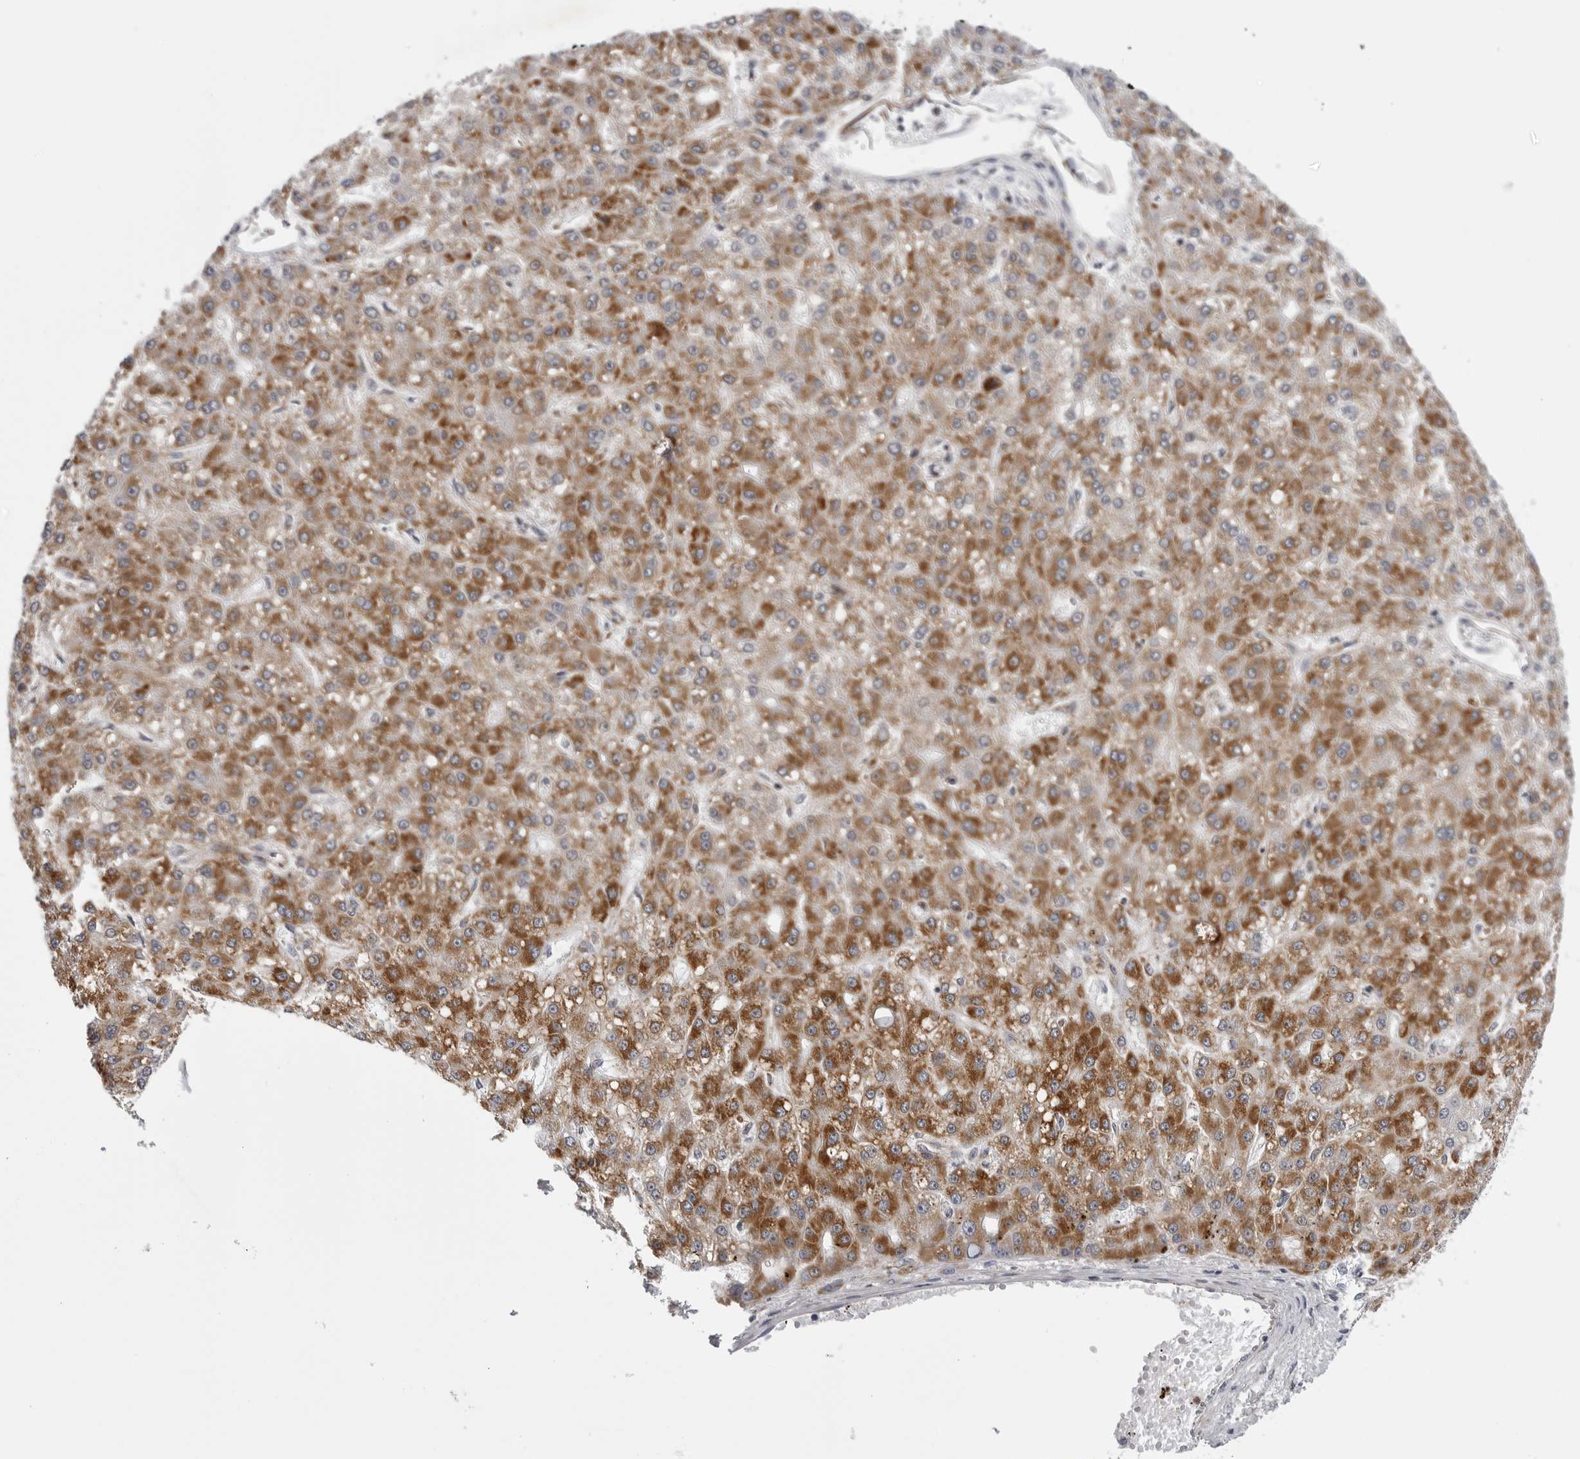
{"staining": {"intensity": "moderate", "quantity": ">75%", "location": "cytoplasmic/membranous"}, "tissue": "liver cancer", "cell_type": "Tumor cells", "image_type": "cancer", "snomed": [{"axis": "morphology", "description": "Carcinoma, Hepatocellular, NOS"}, {"axis": "topography", "description": "Liver"}], "caption": "A brown stain highlights moderate cytoplasmic/membranous positivity of a protein in human hepatocellular carcinoma (liver) tumor cells. (DAB IHC with brightfield microscopy, high magnification).", "gene": "CDK20", "patient": {"sex": "male", "age": 67}}